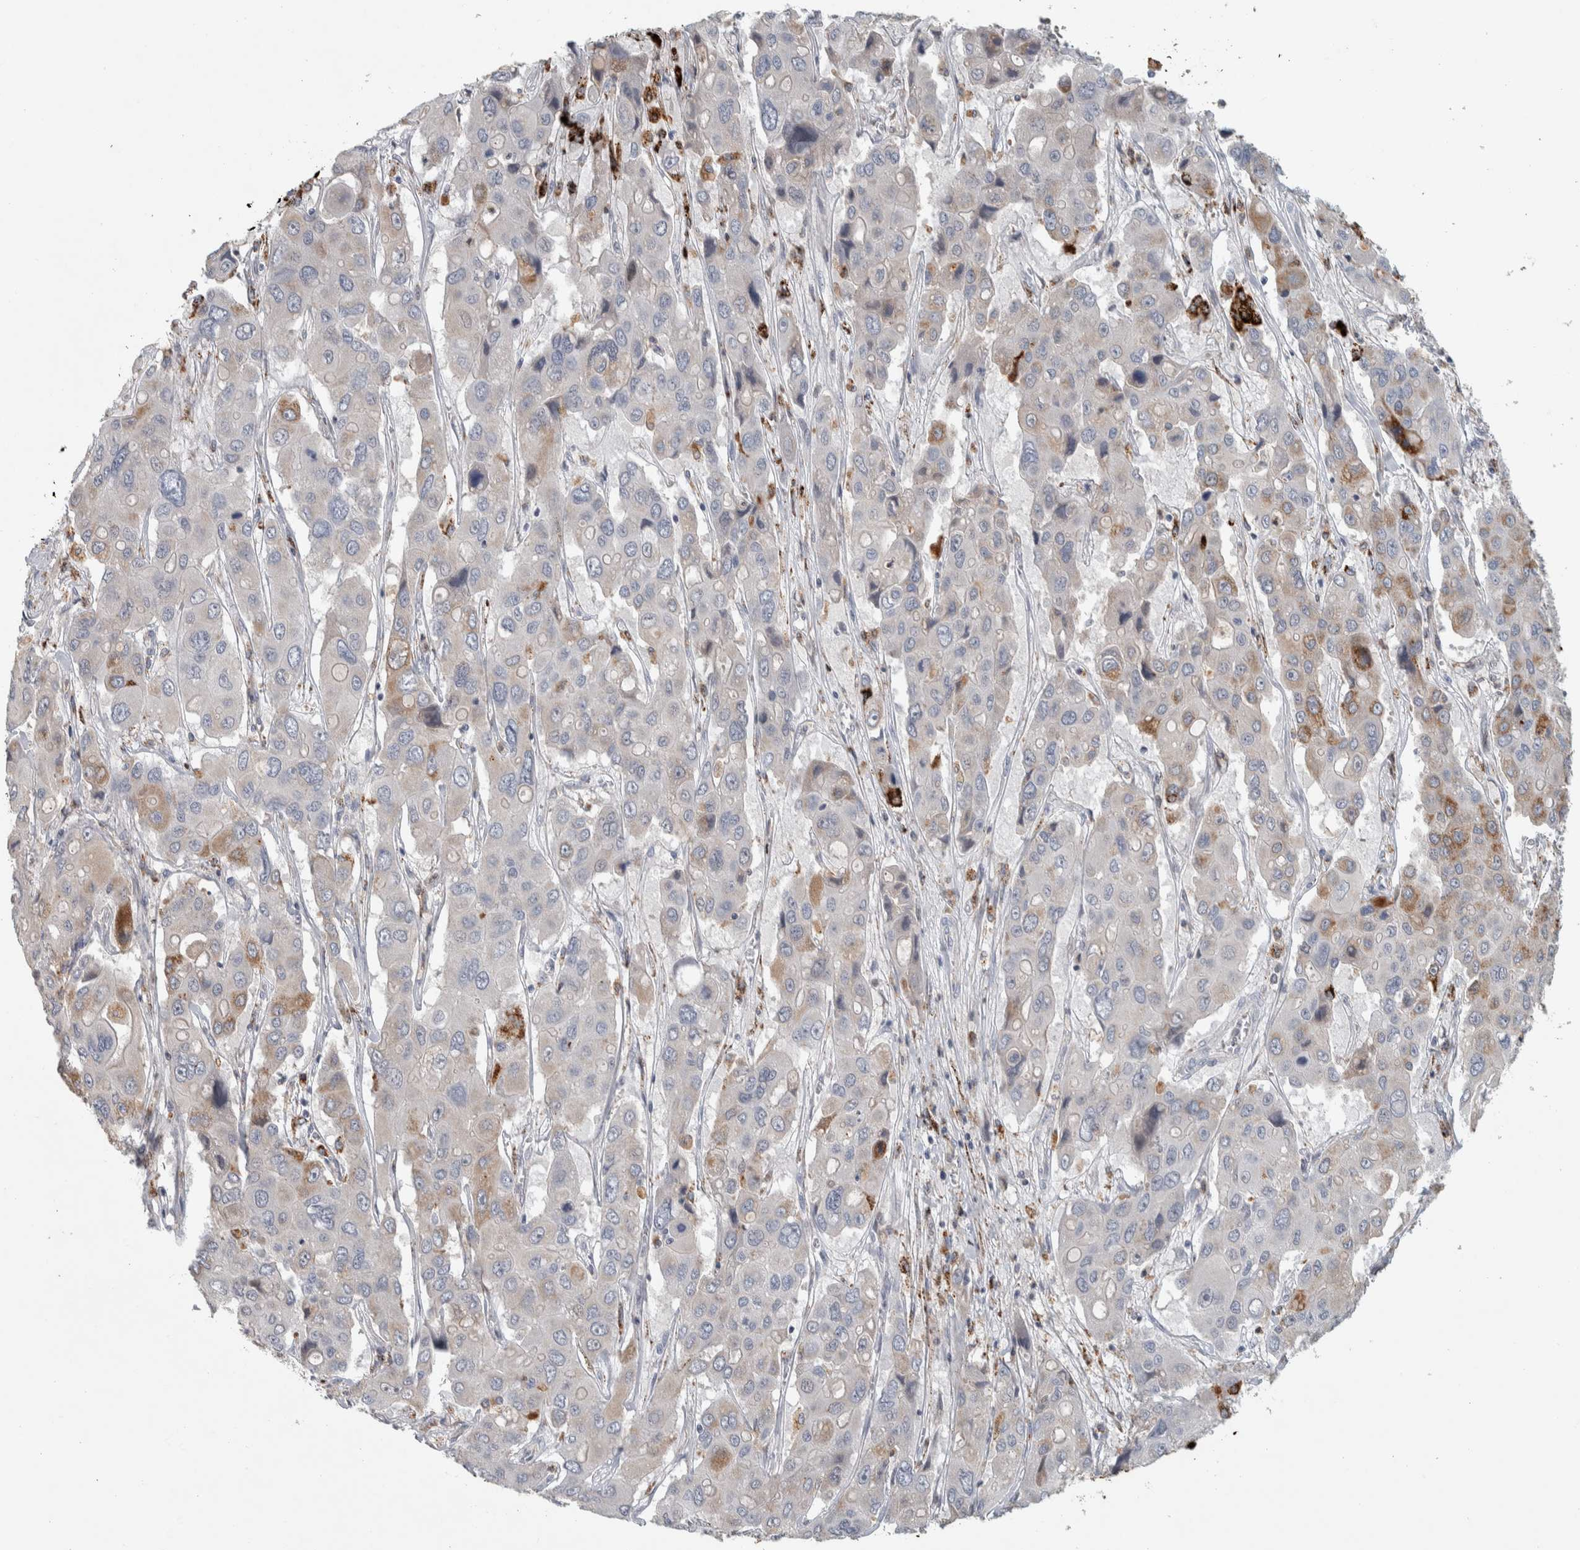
{"staining": {"intensity": "moderate", "quantity": "<25%", "location": "cytoplasmic/membranous"}, "tissue": "liver cancer", "cell_type": "Tumor cells", "image_type": "cancer", "snomed": [{"axis": "morphology", "description": "Cholangiocarcinoma"}, {"axis": "topography", "description": "Liver"}], "caption": "Liver cancer (cholangiocarcinoma) stained for a protein (brown) exhibits moderate cytoplasmic/membranous positive staining in approximately <25% of tumor cells.", "gene": "FAM78A", "patient": {"sex": "male", "age": 67}}